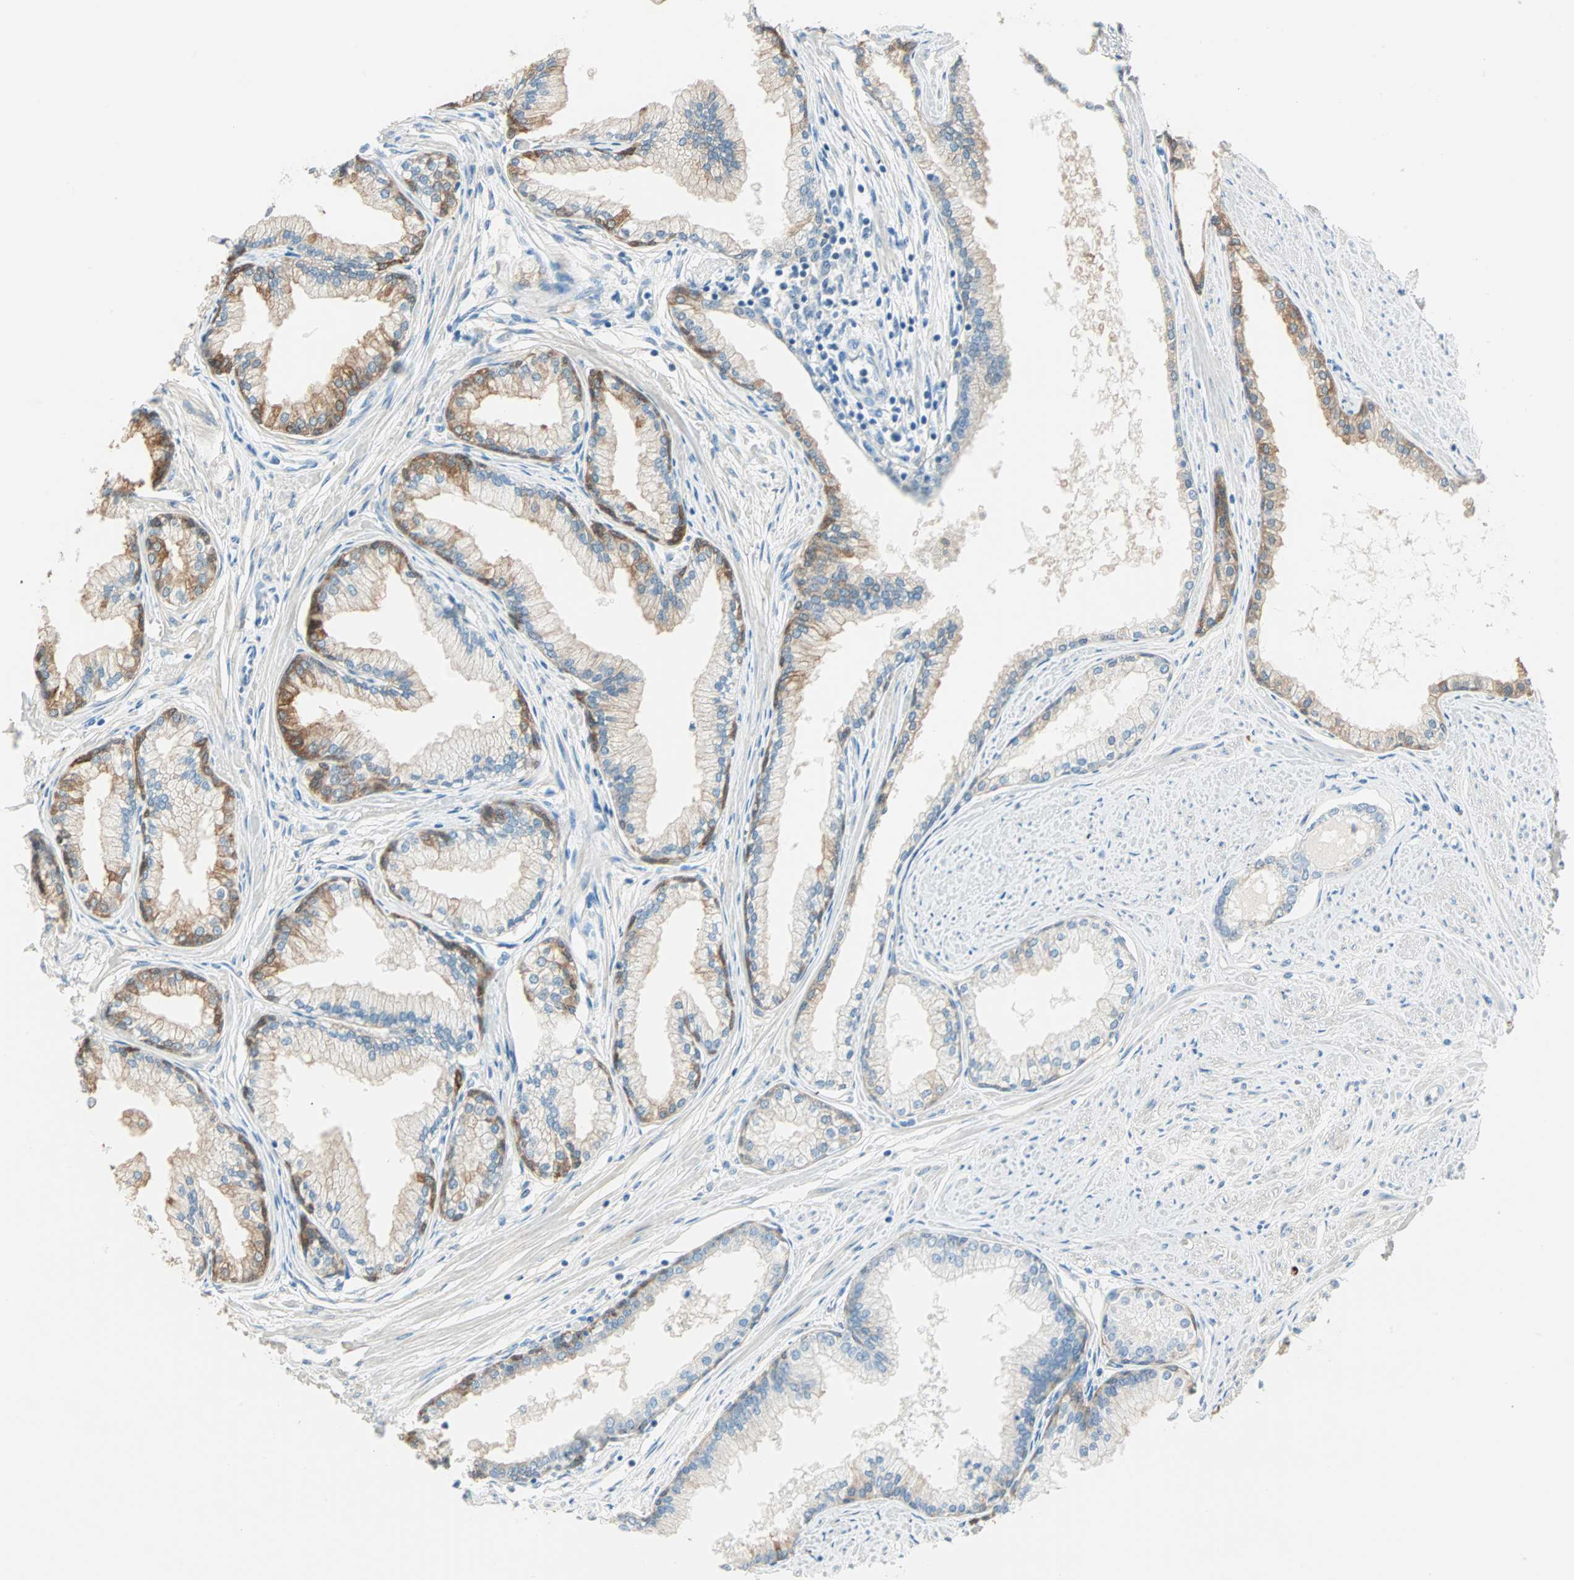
{"staining": {"intensity": "moderate", "quantity": ">75%", "location": "cytoplasmic/membranous"}, "tissue": "prostate", "cell_type": "Glandular cells", "image_type": "normal", "snomed": [{"axis": "morphology", "description": "Normal tissue, NOS"}, {"axis": "topography", "description": "Prostate"}], "caption": "Immunohistochemistry of unremarkable prostate demonstrates medium levels of moderate cytoplasmic/membranous staining in approximately >75% of glandular cells.", "gene": "ATF6", "patient": {"sex": "male", "age": 64}}